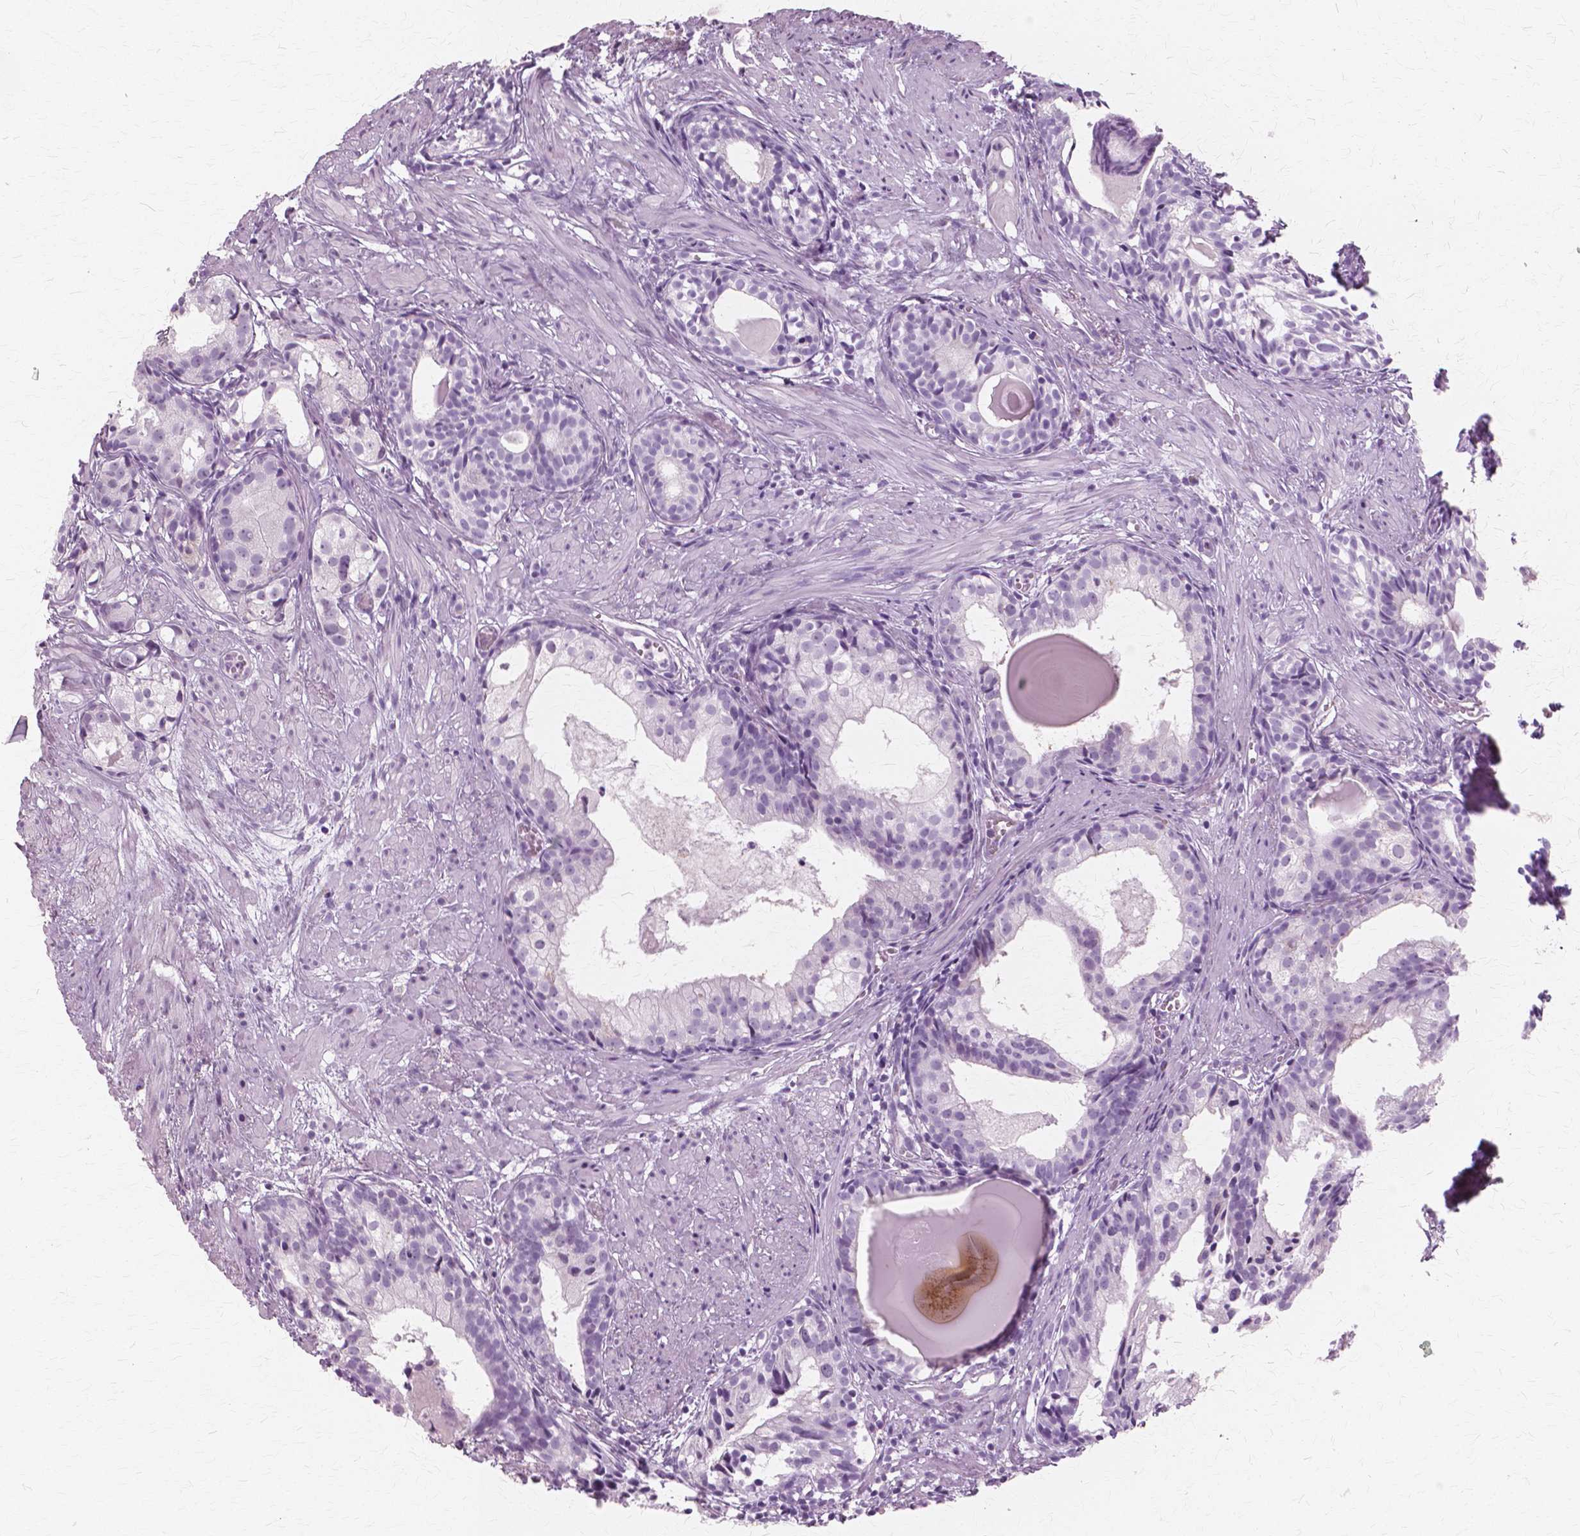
{"staining": {"intensity": "negative", "quantity": "none", "location": "none"}, "tissue": "prostate cancer", "cell_type": "Tumor cells", "image_type": "cancer", "snomed": [{"axis": "morphology", "description": "Adenocarcinoma, High grade"}, {"axis": "topography", "description": "Prostate"}], "caption": "Histopathology image shows no significant protein staining in tumor cells of prostate cancer.", "gene": "SFTPD", "patient": {"sex": "male", "age": 85}}